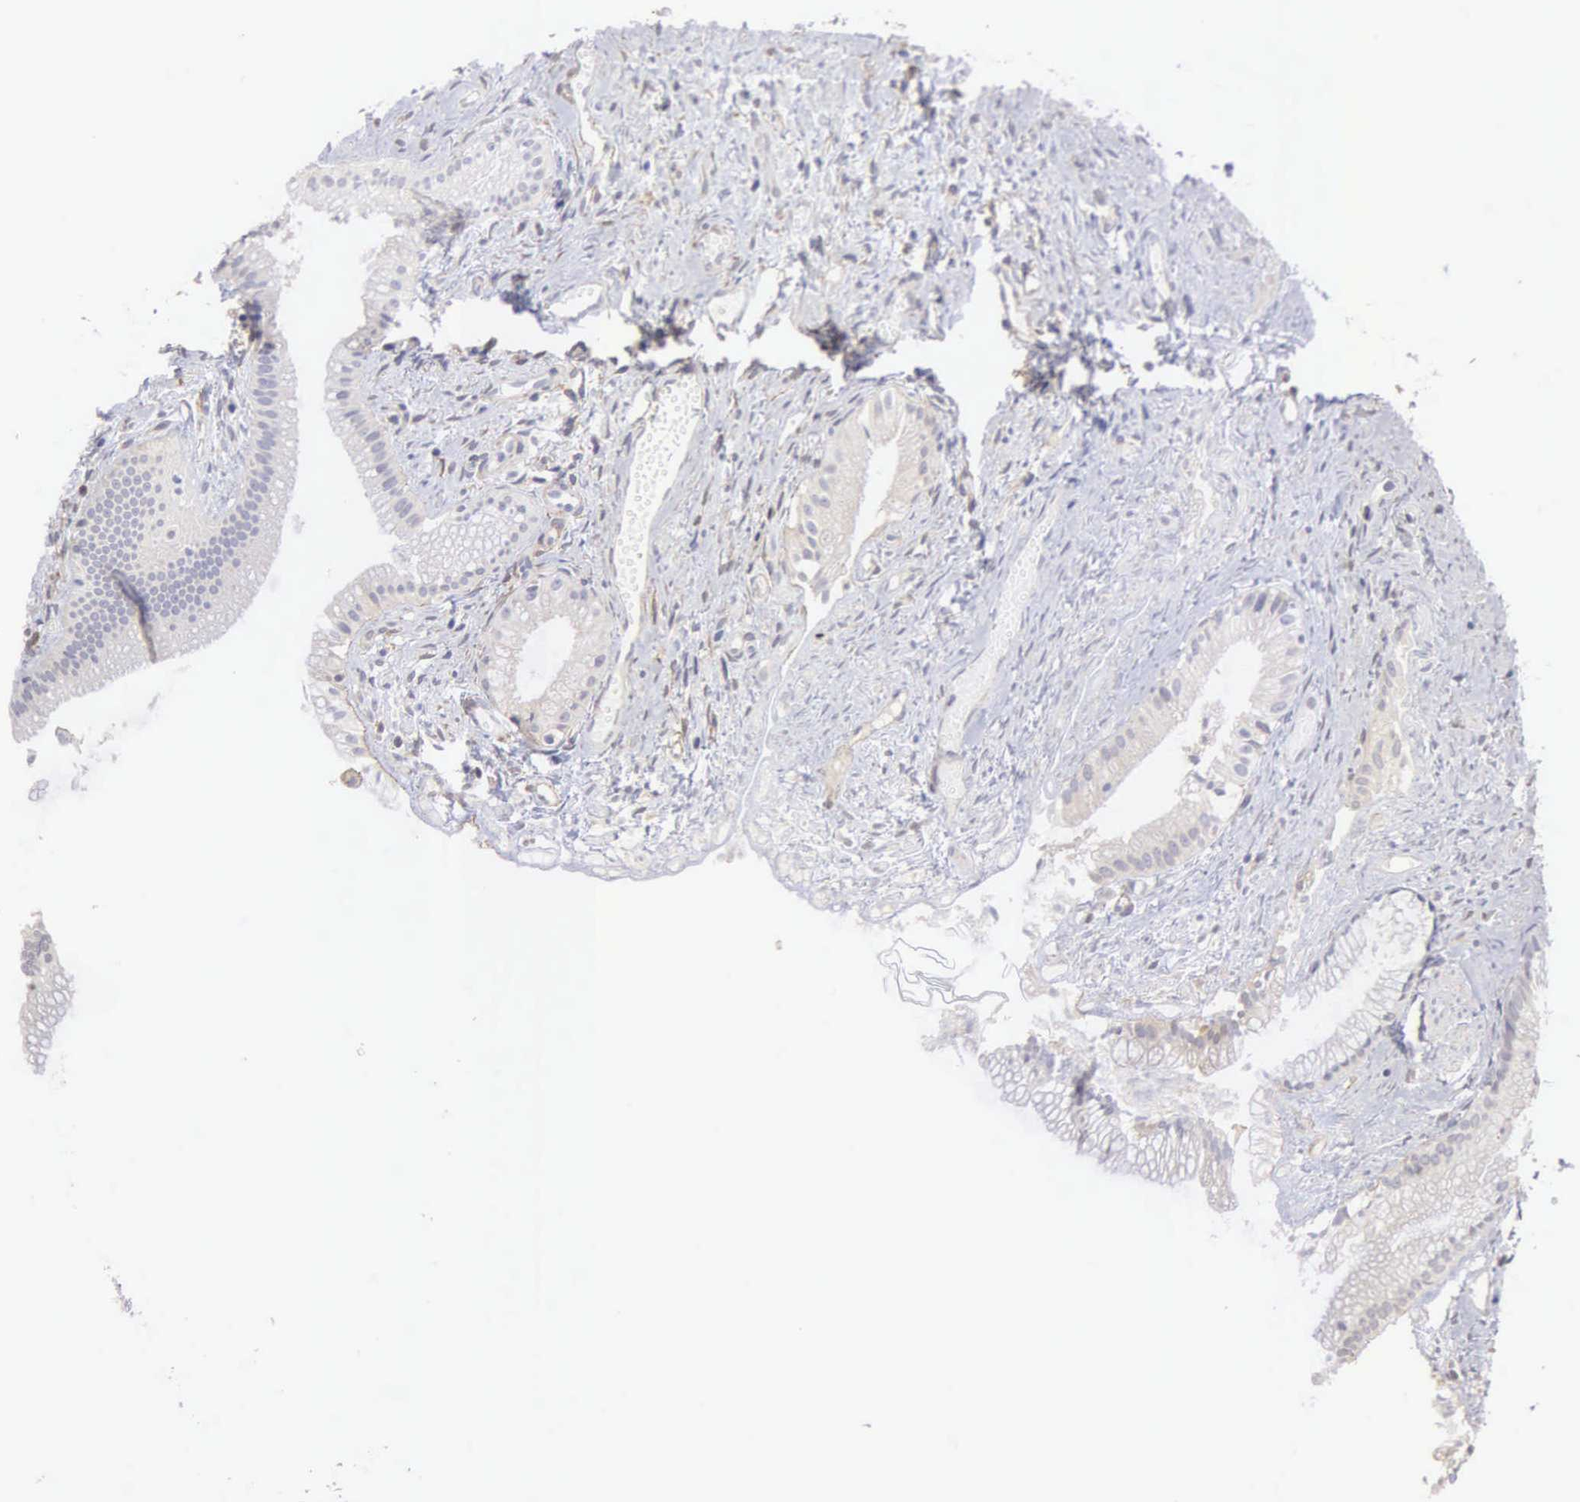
{"staining": {"intensity": "weak", "quantity": "25%-75%", "location": "cytoplasmic/membranous"}, "tissue": "gallbladder", "cell_type": "Glandular cells", "image_type": "normal", "snomed": [{"axis": "morphology", "description": "Normal tissue, NOS"}, {"axis": "topography", "description": "Gallbladder"}], "caption": "Weak cytoplasmic/membranous staining is identified in about 25%-75% of glandular cells in benign gallbladder. The staining was performed using DAB, with brown indicating positive protein expression. Nuclei are stained blue with hematoxylin.", "gene": "LIN52", "patient": {"sex": "female", "age": 58}}